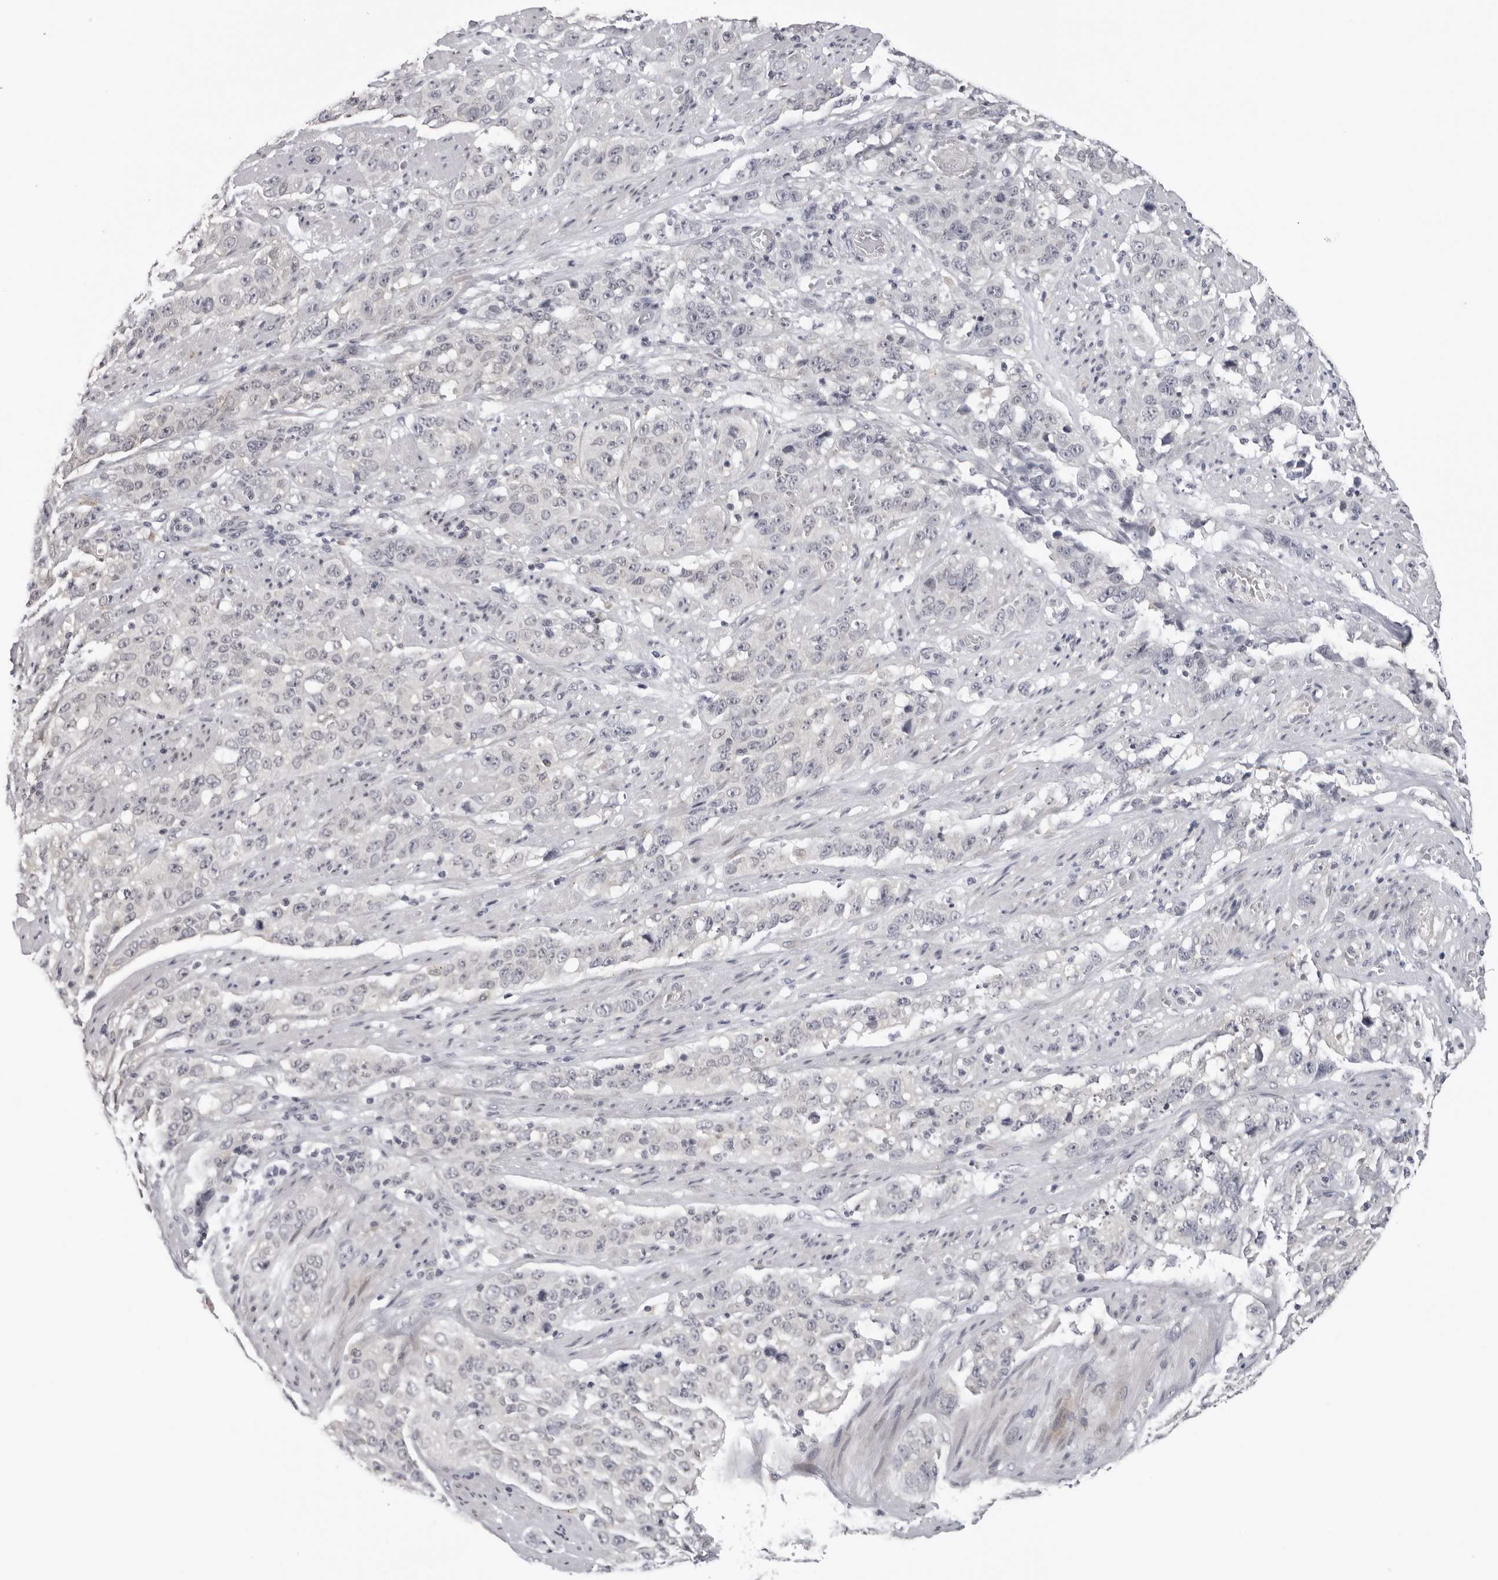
{"staining": {"intensity": "negative", "quantity": "none", "location": "none"}, "tissue": "stomach cancer", "cell_type": "Tumor cells", "image_type": "cancer", "snomed": [{"axis": "morphology", "description": "Adenocarcinoma, NOS"}, {"axis": "topography", "description": "Stomach"}], "caption": "Tumor cells show no significant positivity in stomach cancer.", "gene": "PRUNE1", "patient": {"sex": "male", "age": 48}}